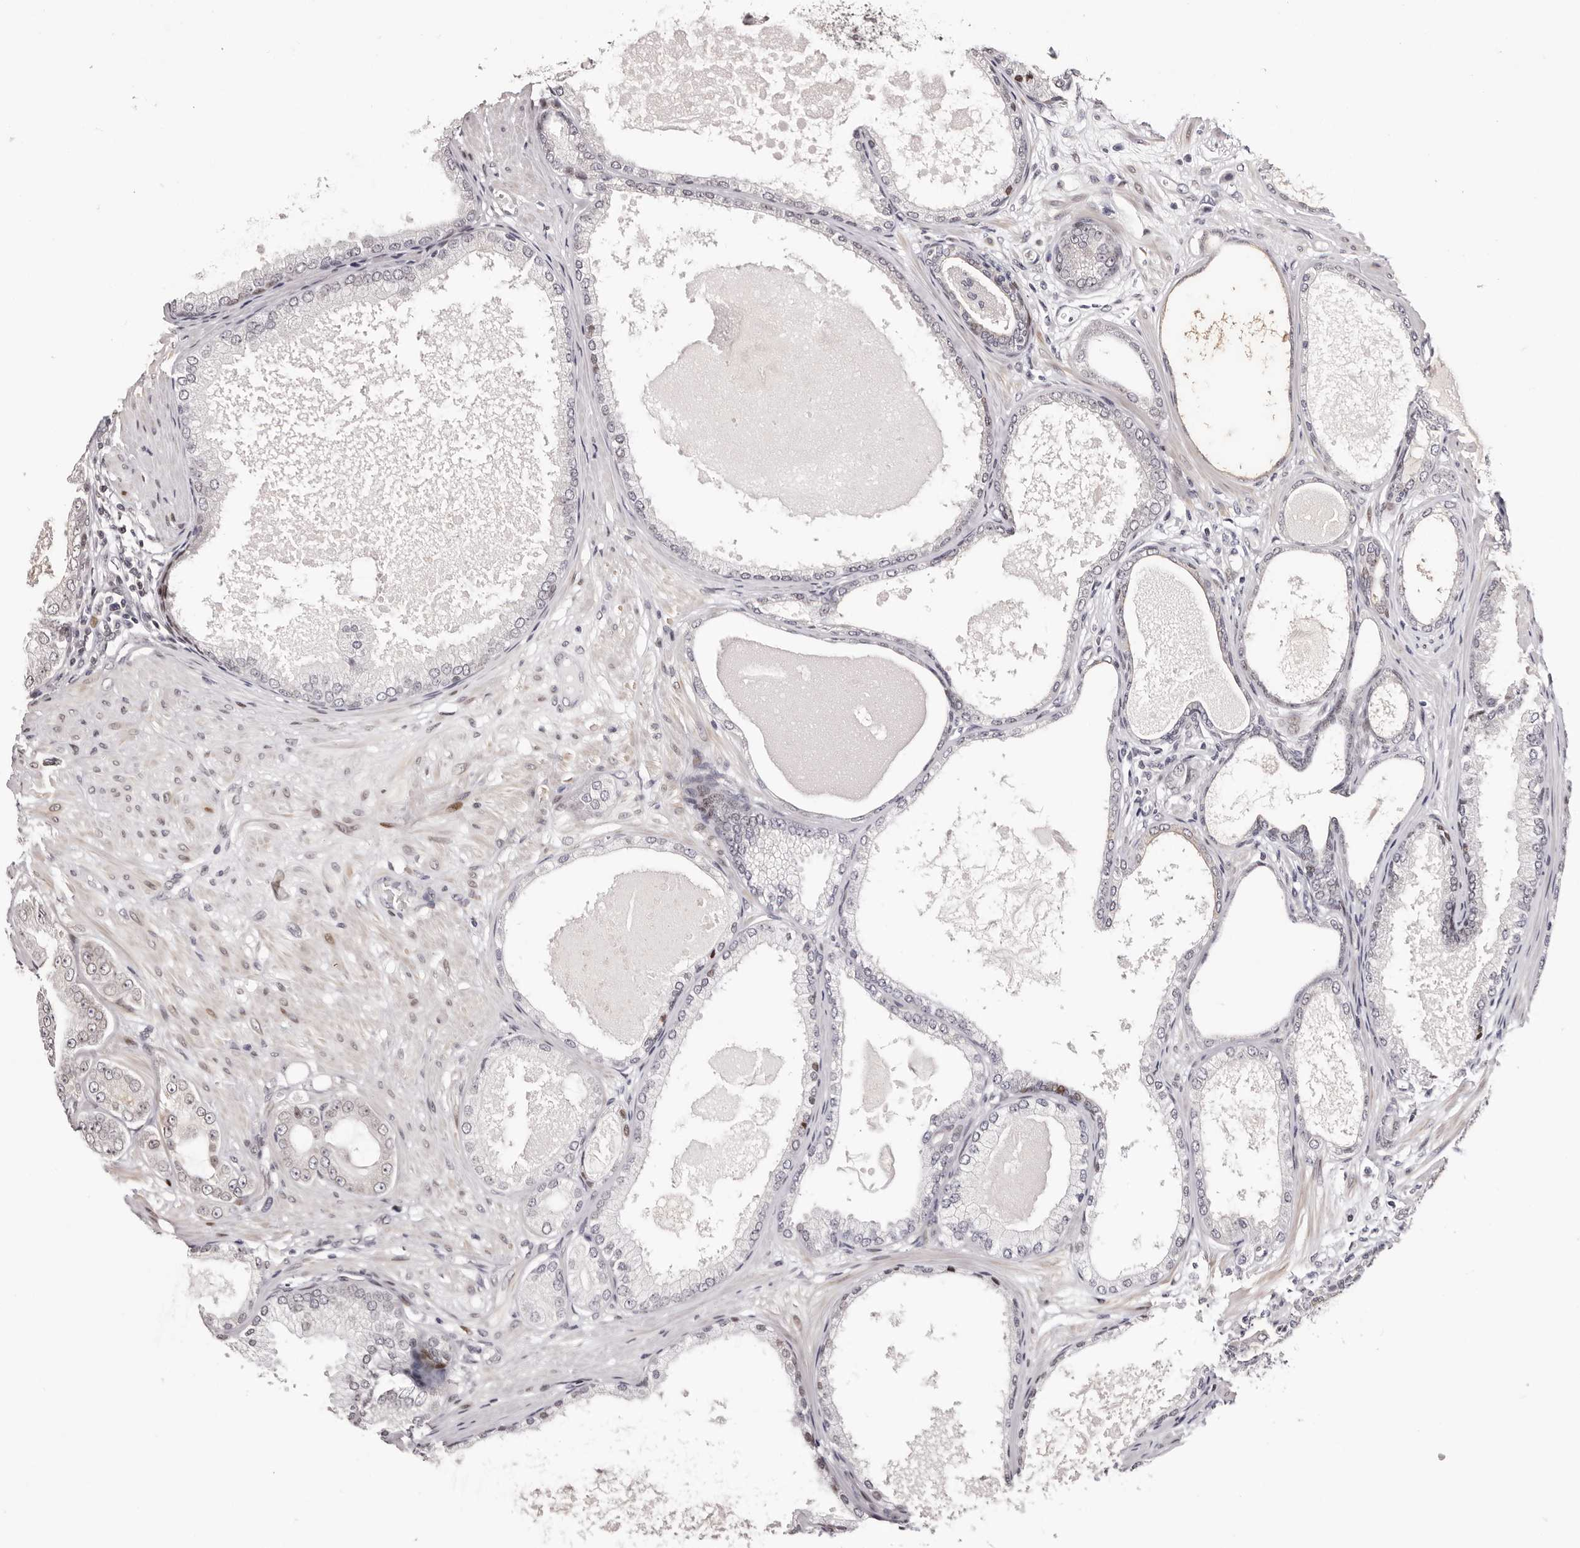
{"staining": {"intensity": "weak", "quantity": "<25%", "location": "nuclear"}, "tissue": "prostate cancer", "cell_type": "Tumor cells", "image_type": "cancer", "snomed": [{"axis": "morphology", "description": "Adenocarcinoma, Low grade"}, {"axis": "topography", "description": "Prostate"}], "caption": "DAB (3,3'-diaminobenzidine) immunohistochemical staining of human adenocarcinoma (low-grade) (prostate) demonstrates no significant positivity in tumor cells.", "gene": "NUP153", "patient": {"sex": "male", "age": 63}}